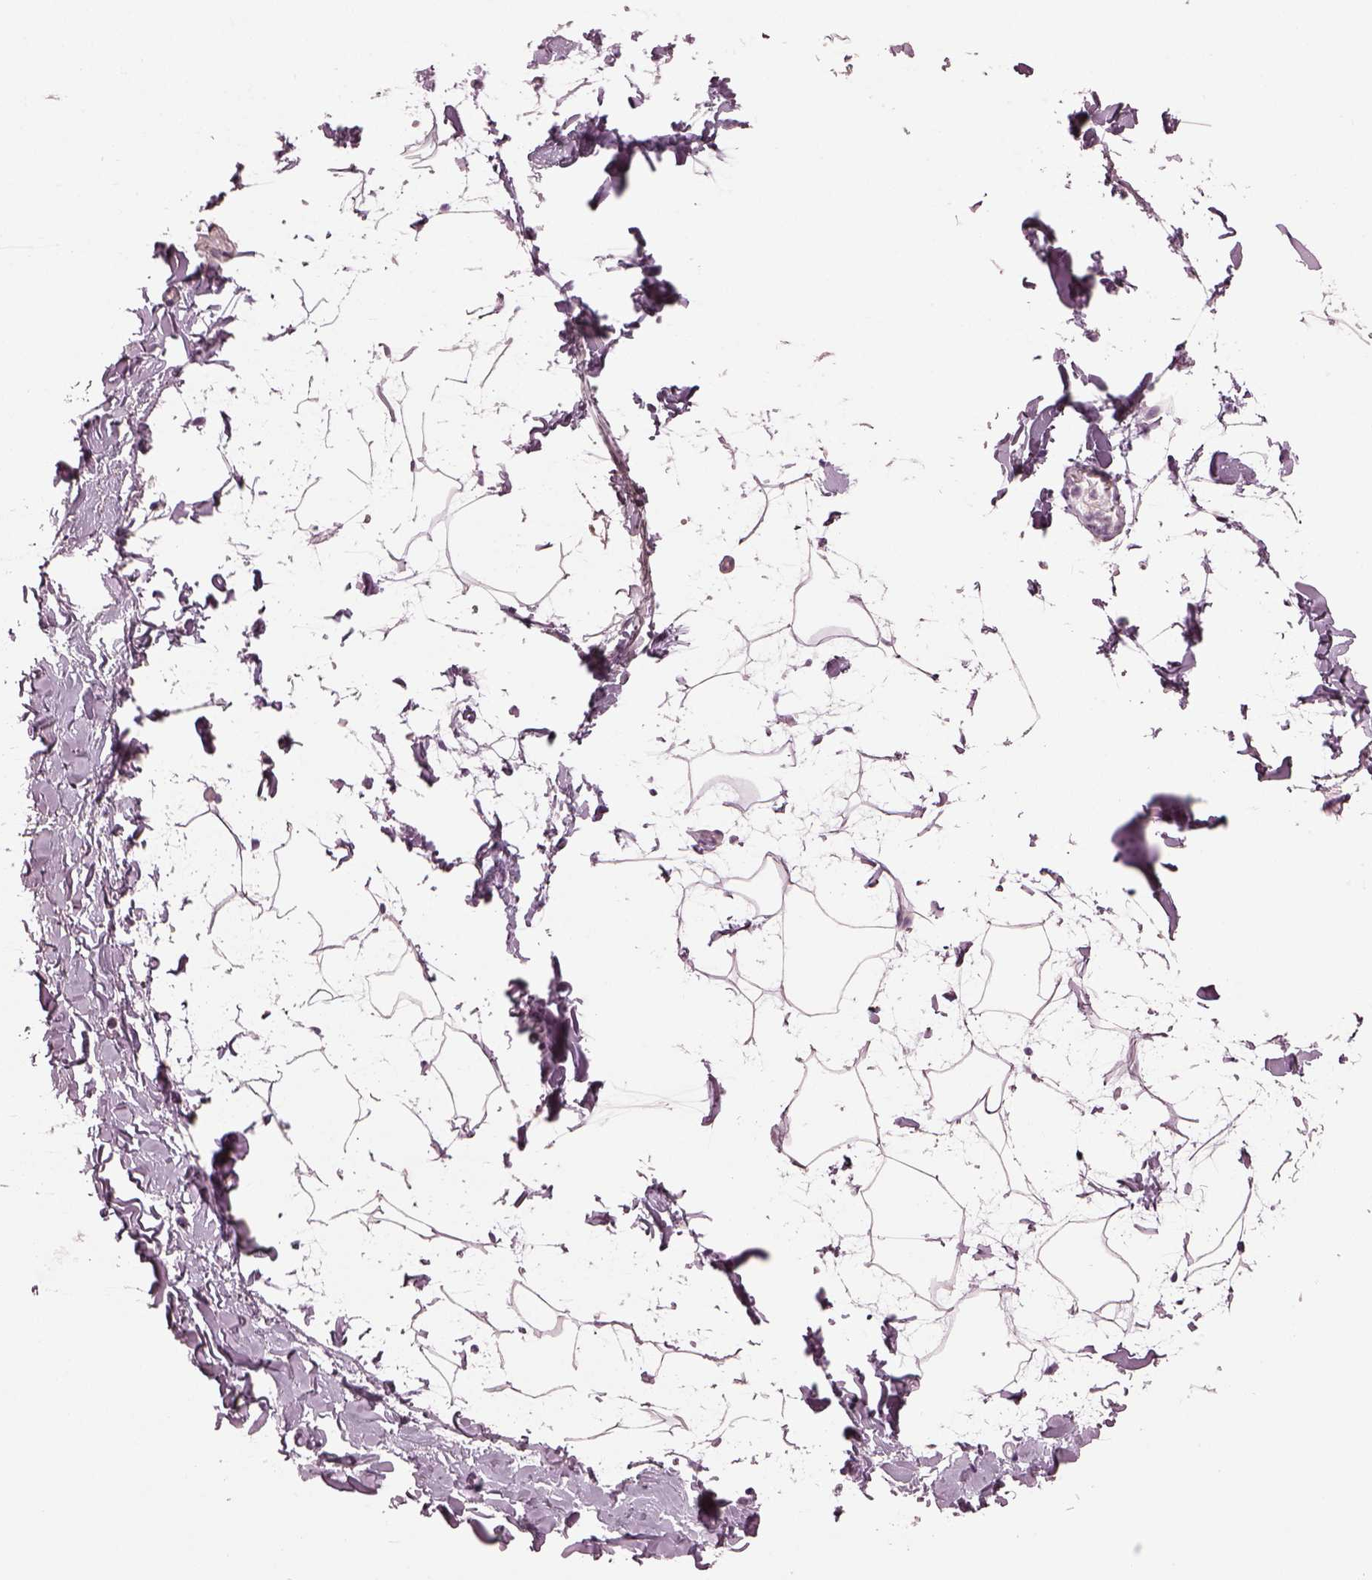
{"staining": {"intensity": "negative", "quantity": "none", "location": "none"}, "tissue": "adipose tissue", "cell_type": "Adipocytes", "image_type": "normal", "snomed": [{"axis": "morphology", "description": "Normal tissue, NOS"}, {"axis": "topography", "description": "Gallbladder"}, {"axis": "topography", "description": "Peripheral nerve tissue"}], "caption": "This is a histopathology image of immunohistochemistry (IHC) staining of unremarkable adipose tissue, which shows no positivity in adipocytes.", "gene": "TMEM231", "patient": {"sex": "female", "age": 45}}